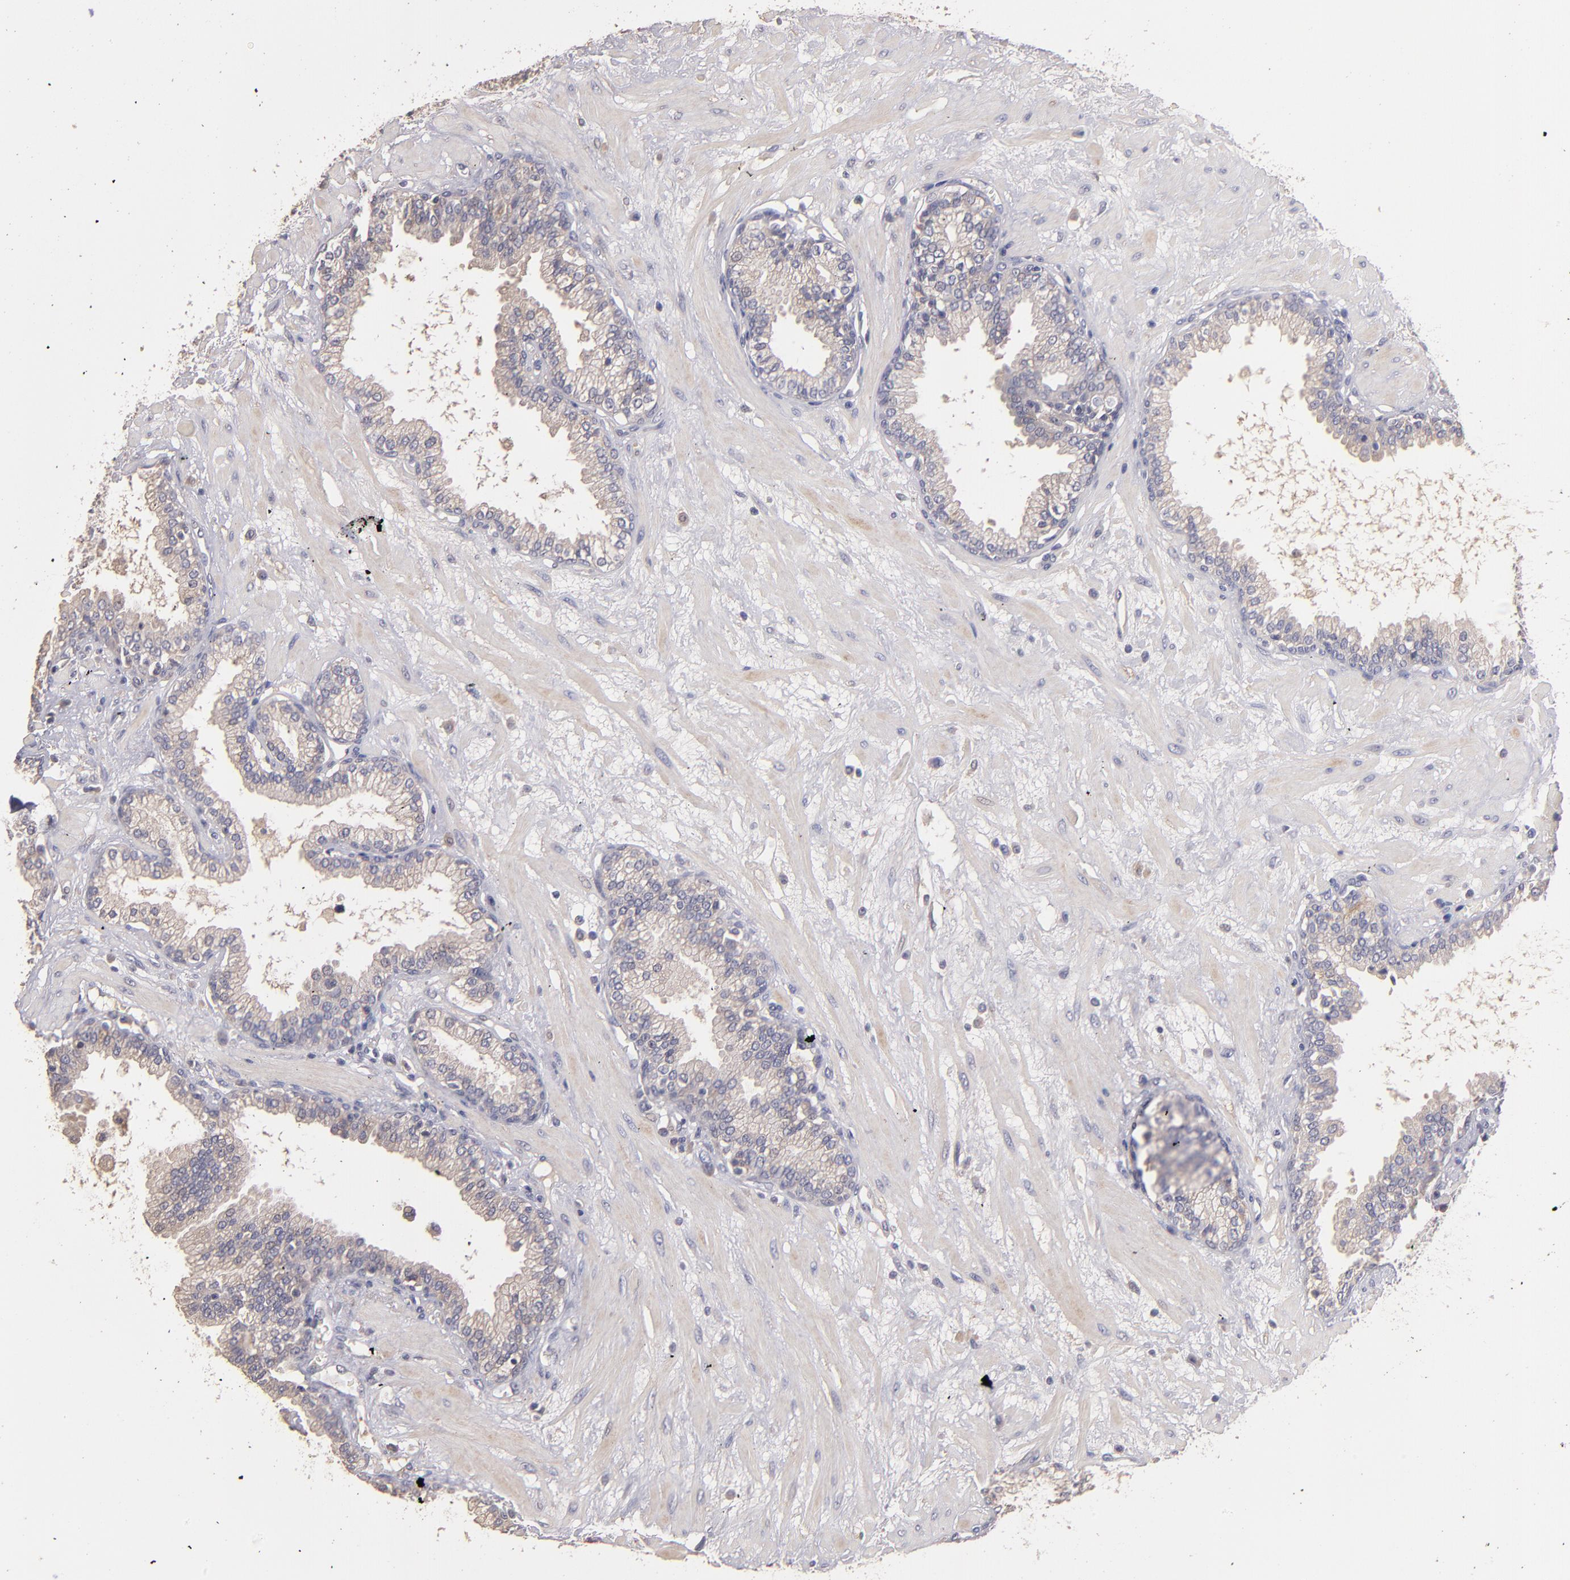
{"staining": {"intensity": "weak", "quantity": "<25%", "location": "cytoplasmic/membranous"}, "tissue": "prostate", "cell_type": "Glandular cells", "image_type": "normal", "snomed": [{"axis": "morphology", "description": "Normal tissue, NOS"}, {"axis": "topography", "description": "Prostate"}], "caption": "Glandular cells show no significant expression in normal prostate. The staining was performed using DAB to visualize the protein expression in brown, while the nuclei were stained in blue with hematoxylin (Magnification: 20x).", "gene": "GNAZ", "patient": {"sex": "male", "age": 64}}